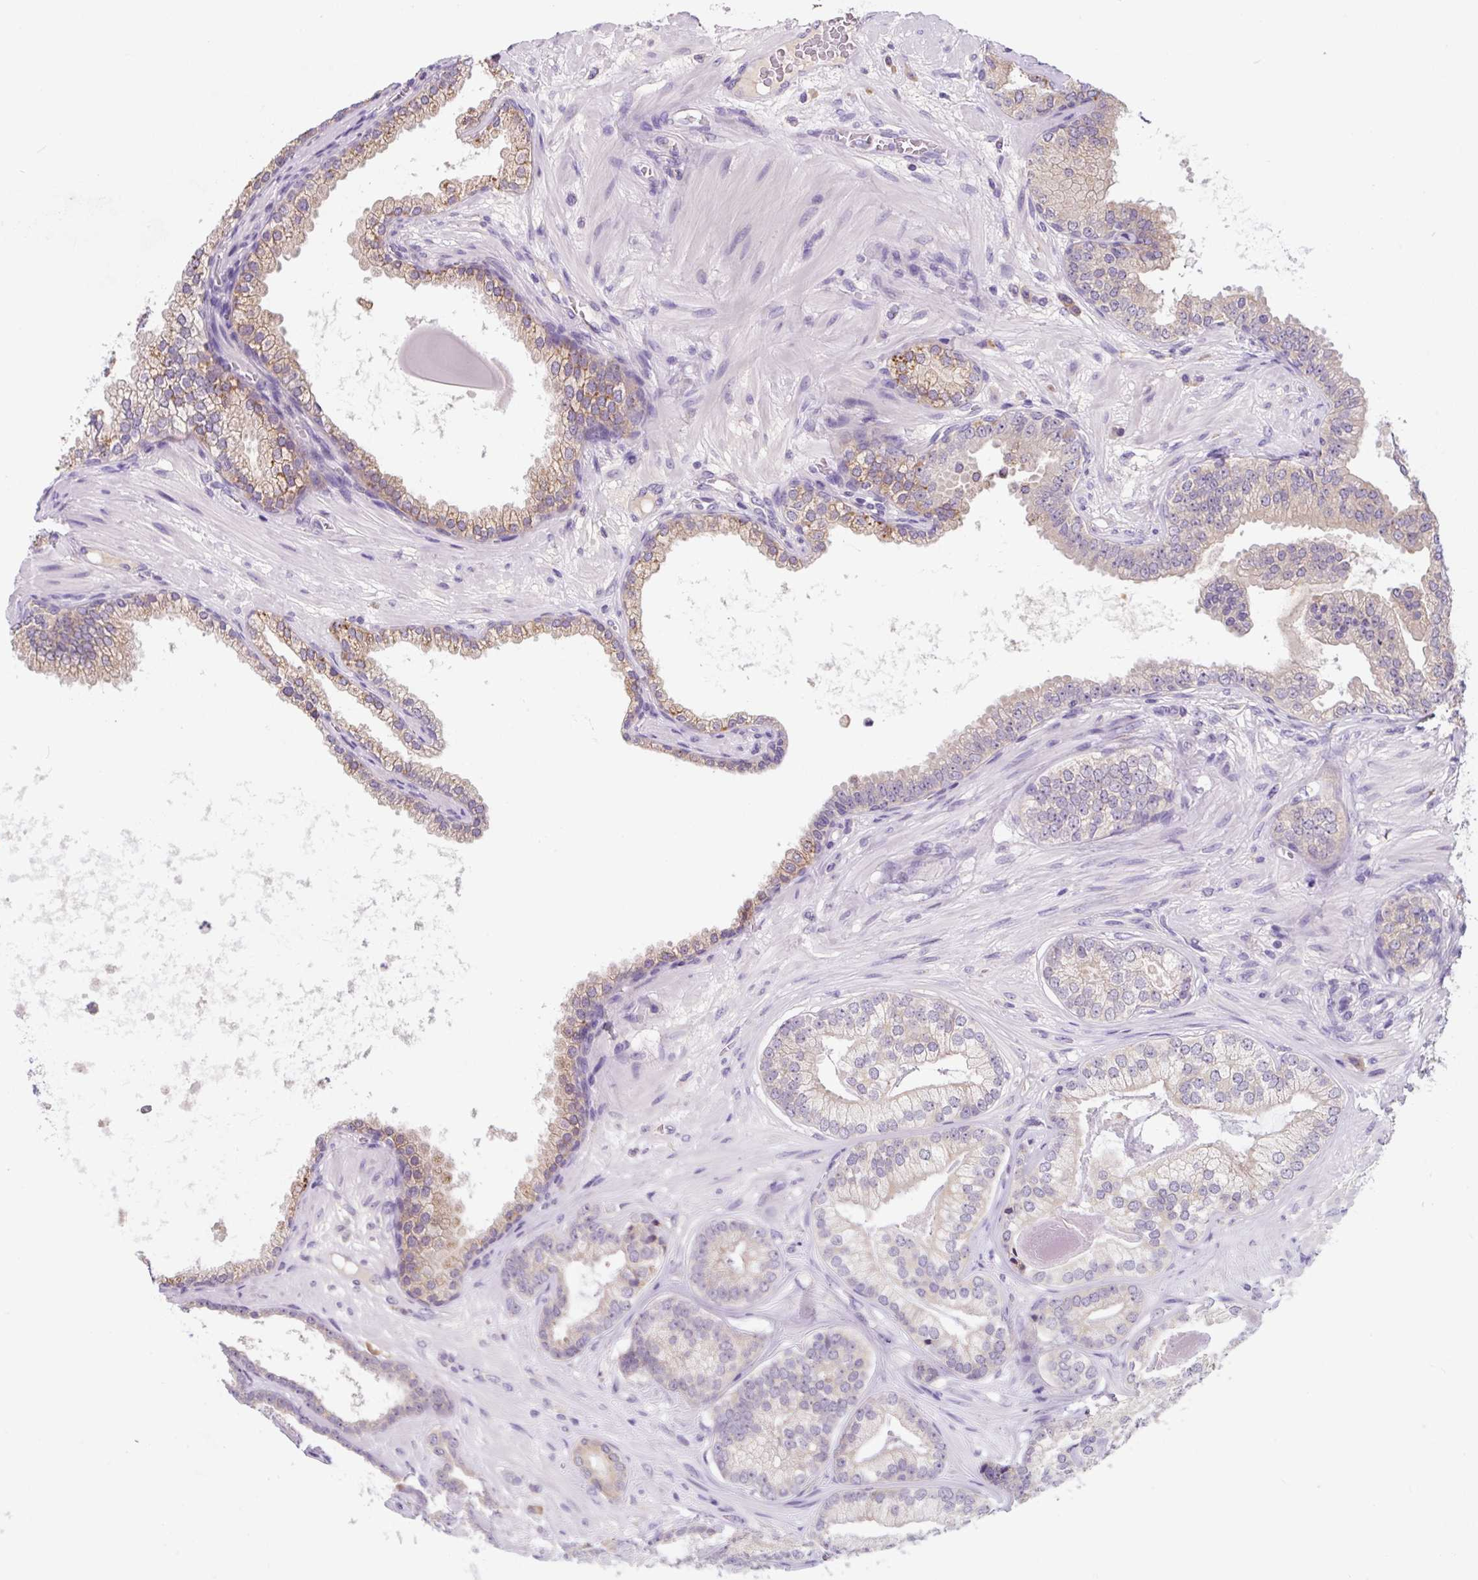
{"staining": {"intensity": "negative", "quantity": "none", "location": "none"}, "tissue": "prostate cancer", "cell_type": "Tumor cells", "image_type": "cancer", "snomed": [{"axis": "morphology", "description": "Adenocarcinoma, Low grade"}, {"axis": "topography", "description": "Prostate"}], "caption": "Tumor cells show no significant staining in prostate adenocarcinoma (low-grade). (Stains: DAB (3,3'-diaminobenzidine) IHC with hematoxylin counter stain, Microscopy: brightfield microscopy at high magnification).", "gene": "FZD5", "patient": {"sex": "male", "age": 61}}